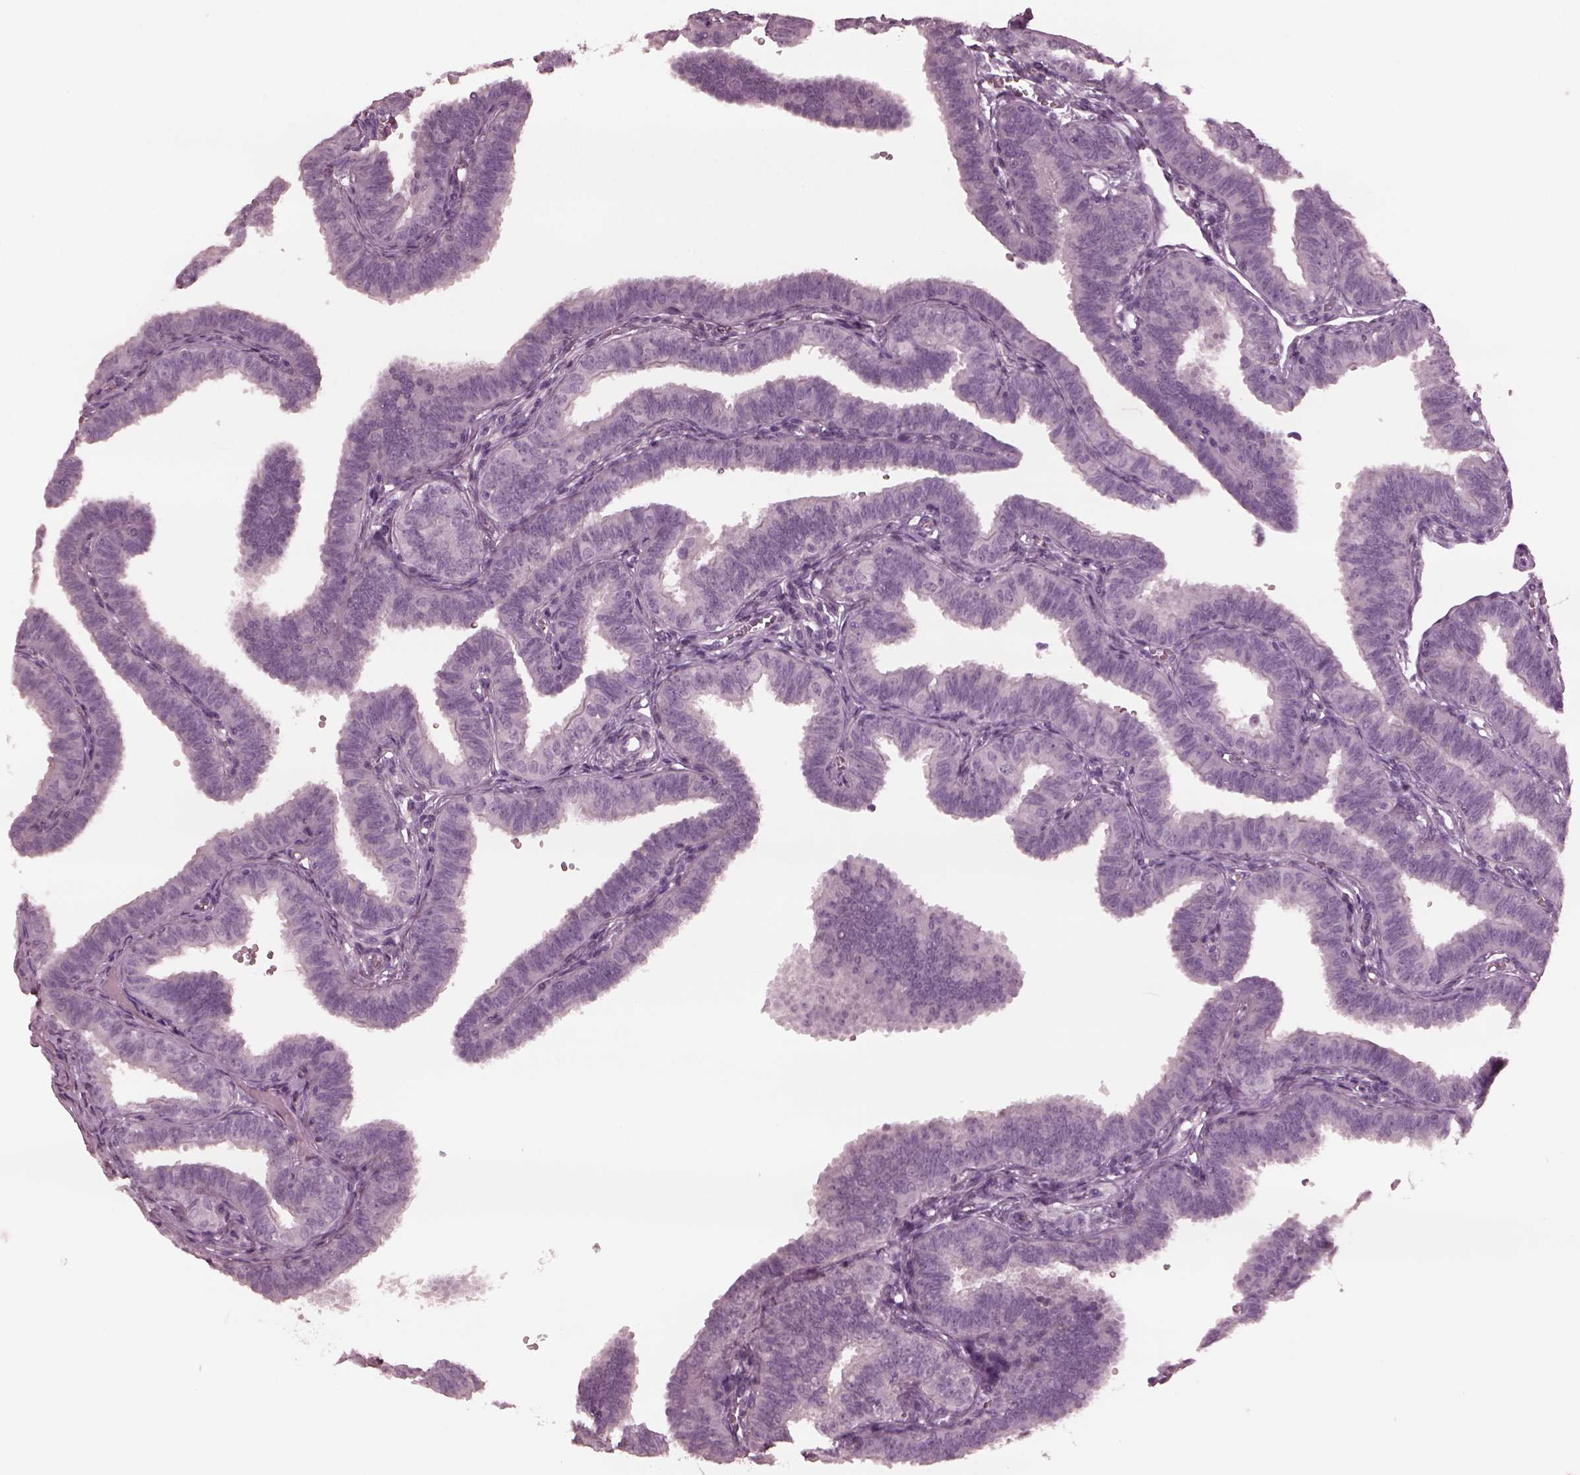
{"staining": {"intensity": "negative", "quantity": "none", "location": "none"}, "tissue": "fallopian tube", "cell_type": "Glandular cells", "image_type": "normal", "snomed": [{"axis": "morphology", "description": "Normal tissue, NOS"}, {"axis": "topography", "description": "Fallopian tube"}], "caption": "A histopathology image of fallopian tube stained for a protein demonstrates no brown staining in glandular cells.", "gene": "YY2", "patient": {"sex": "female", "age": 25}}